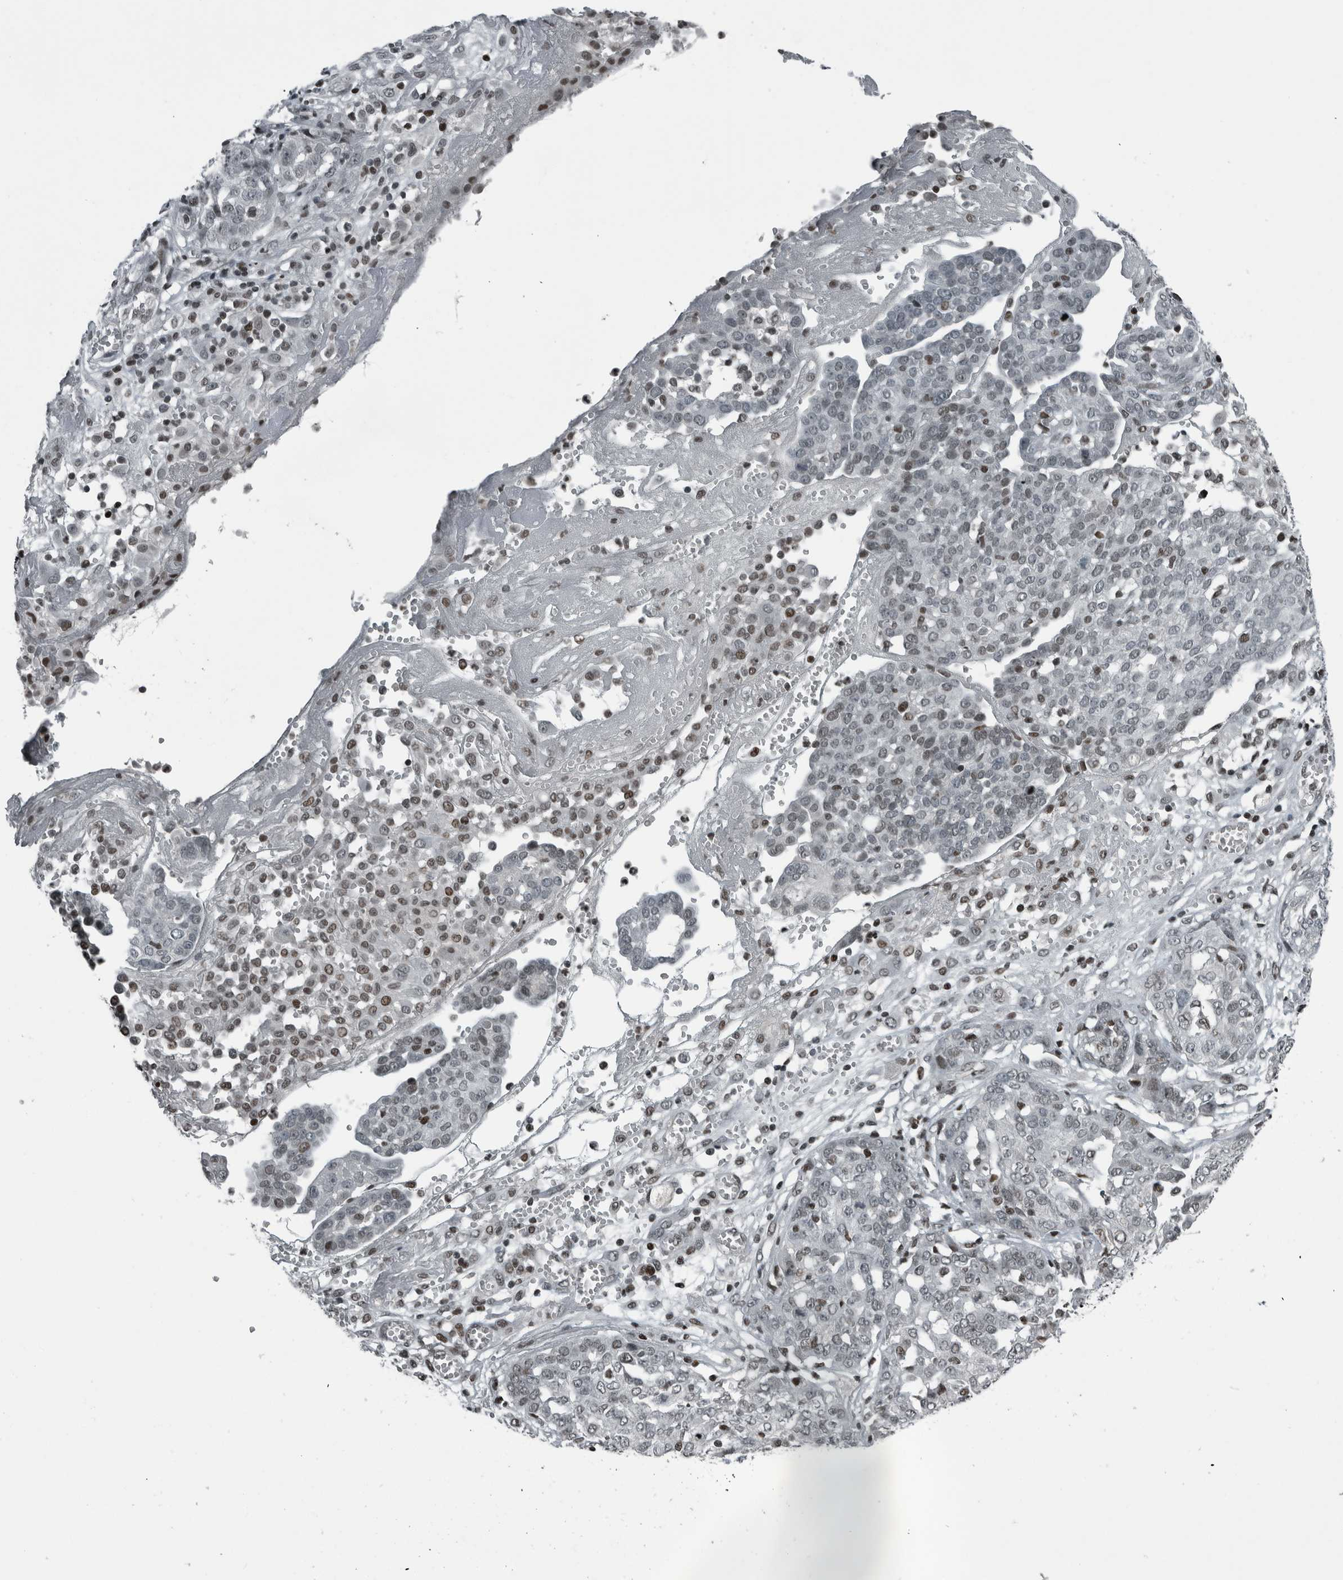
{"staining": {"intensity": "weak", "quantity": "25%-75%", "location": "nuclear"}, "tissue": "ovarian cancer", "cell_type": "Tumor cells", "image_type": "cancer", "snomed": [{"axis": "morphology", "description": "Cystadenocarcinoma, serous, NOS"}, {"axis": "topography", "description": "Soft tissue"}, {"axis": "topography", "description": "Ovary"}], "caption": "An image of ovarian serous cystadenocarcinoma stained for a protein exhibits weak nuclear brown staining in tumor cells.", "gene": "UNC50", "patient": {"sex": "female", "age": 57}}